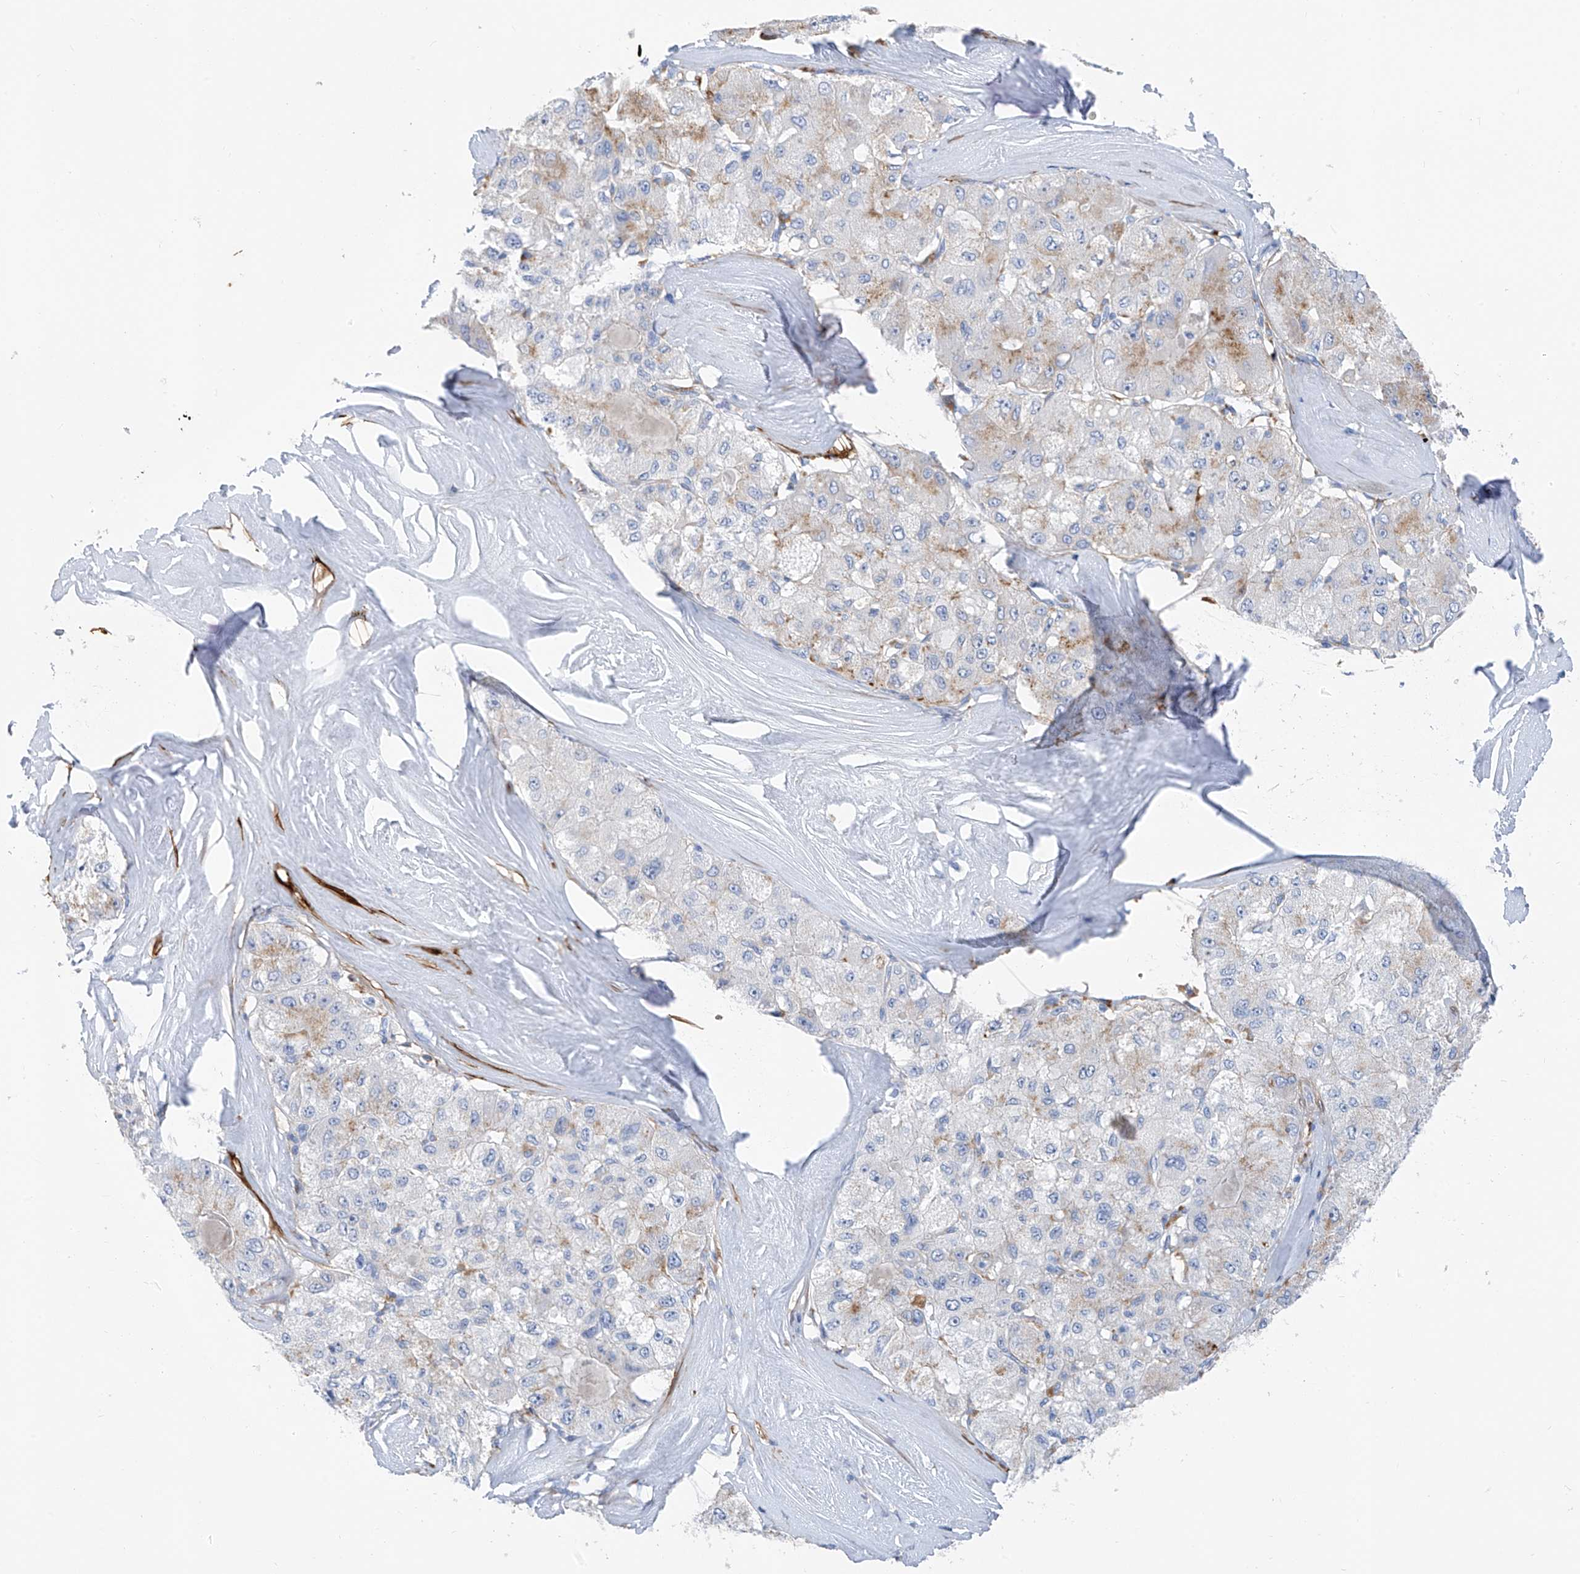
{"staining": {"intensity": "moderate", "quantity": "<25%", "location": "cytoplasmic/membranous"}, "tissue": "liver cancer", "cell_type": "Tumor cells", "image_type": "cancer", "snomed": [{"axis": "morphology", "description": "Carcinoma, Hepatocellular, NOS"}, {"axis": "topography", "description": "Liver"}], "caption": "Immunohistochemical staining of liver hepatocellular carcinoma displays low levels of moderate cytoplasmic/membranous staining in approximately <25% of tumor cells. Nuclei are stained in blue.", "gene": "GLMP", "patient": {"sex": "male", "age": 80}}